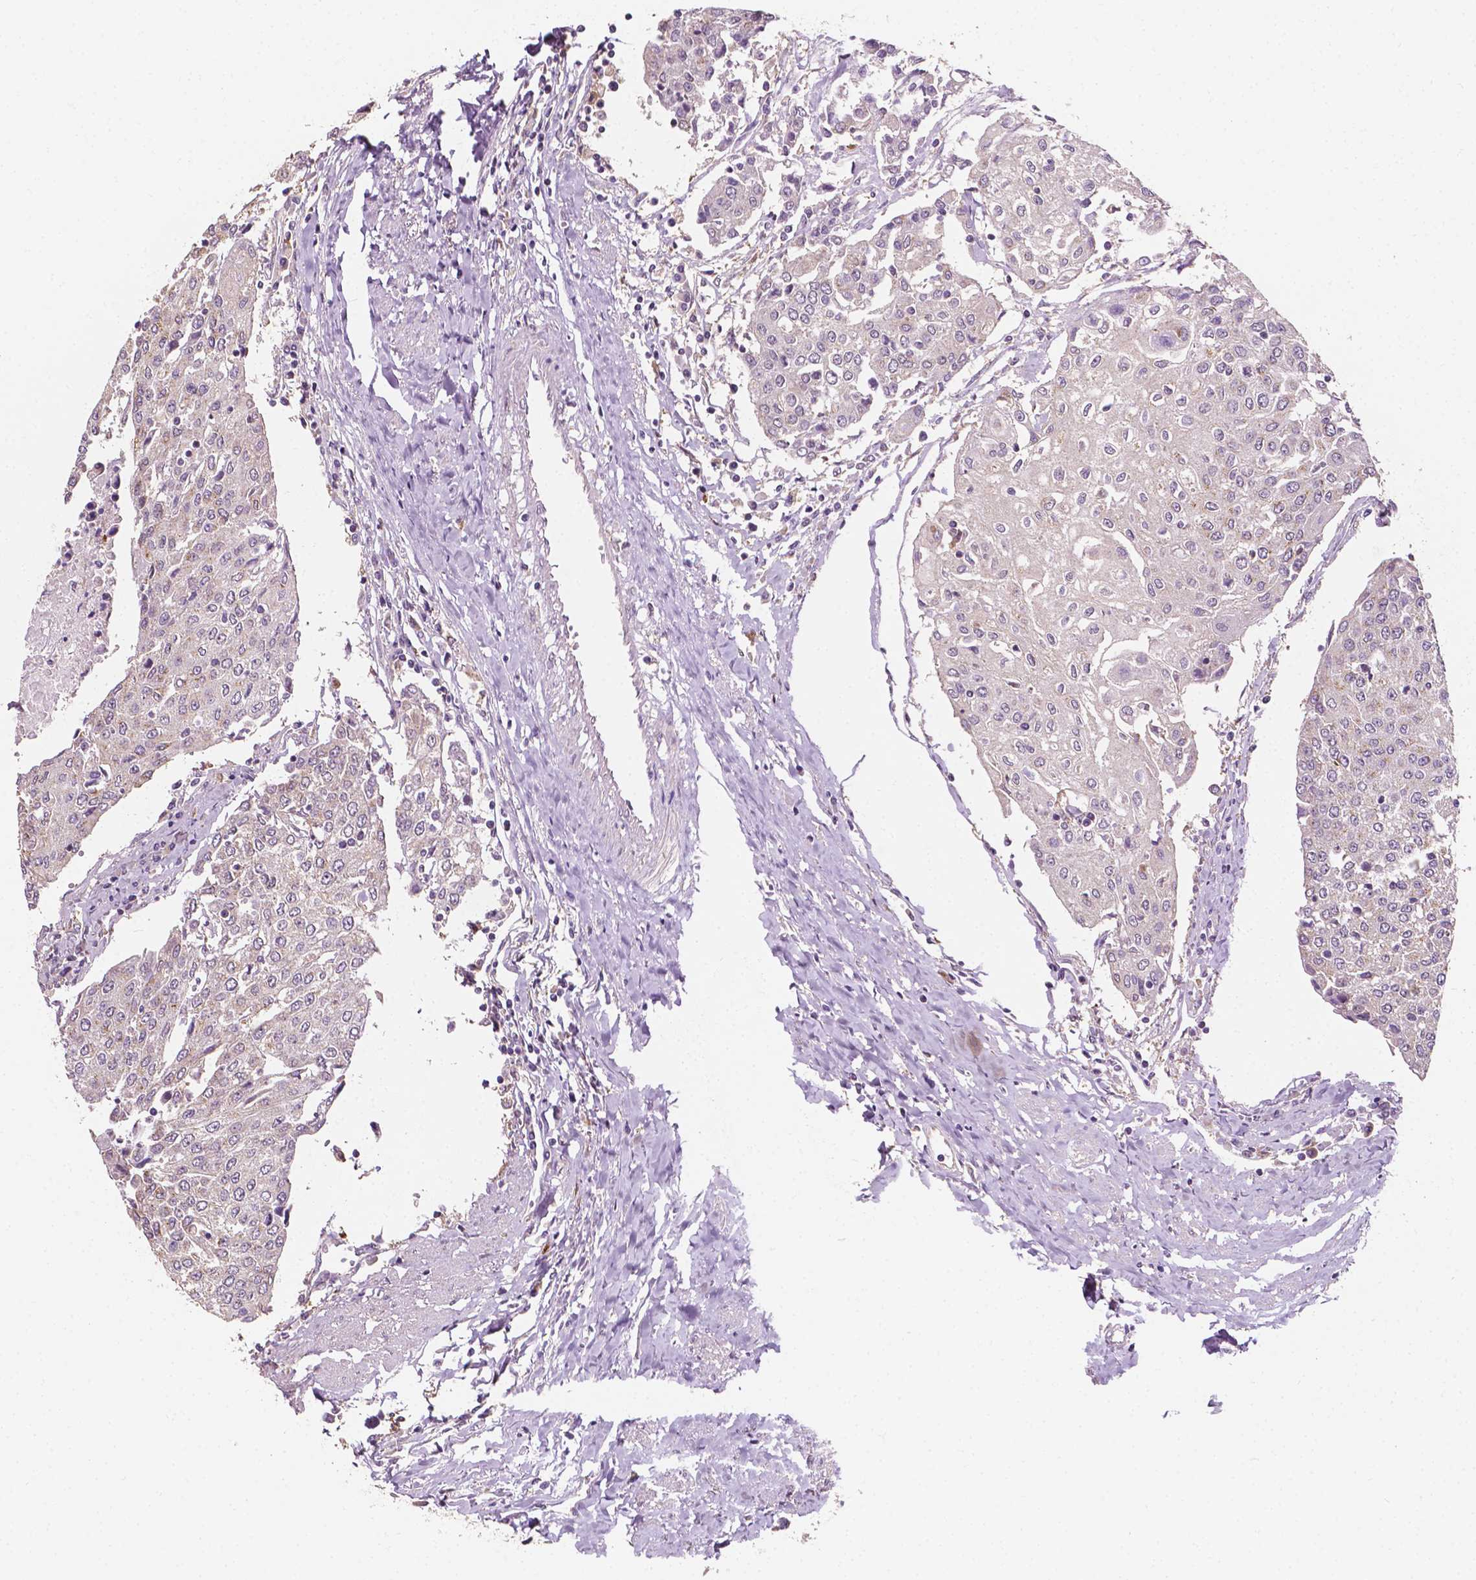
{"staining": {"intensity": "weak", "quantity": "<25%", "location": "cytoplasmic/membranous"}, "tissue": "urothelial cancer", "cell_type": "Tumor cells", "image_type": "cancer", "snomed": [{"axis": "morphology", "description": "Urothelial carcinoma, High grade"}, {"axis": "topography", "description": "Urinary bladder"}], "caption": "This is an immunohistochemistry micrograph of human urothelial cancer. There is no expression in tumor cells.", "gene": "EBAG9", "patient": {"sex": "female", "age": 85}}